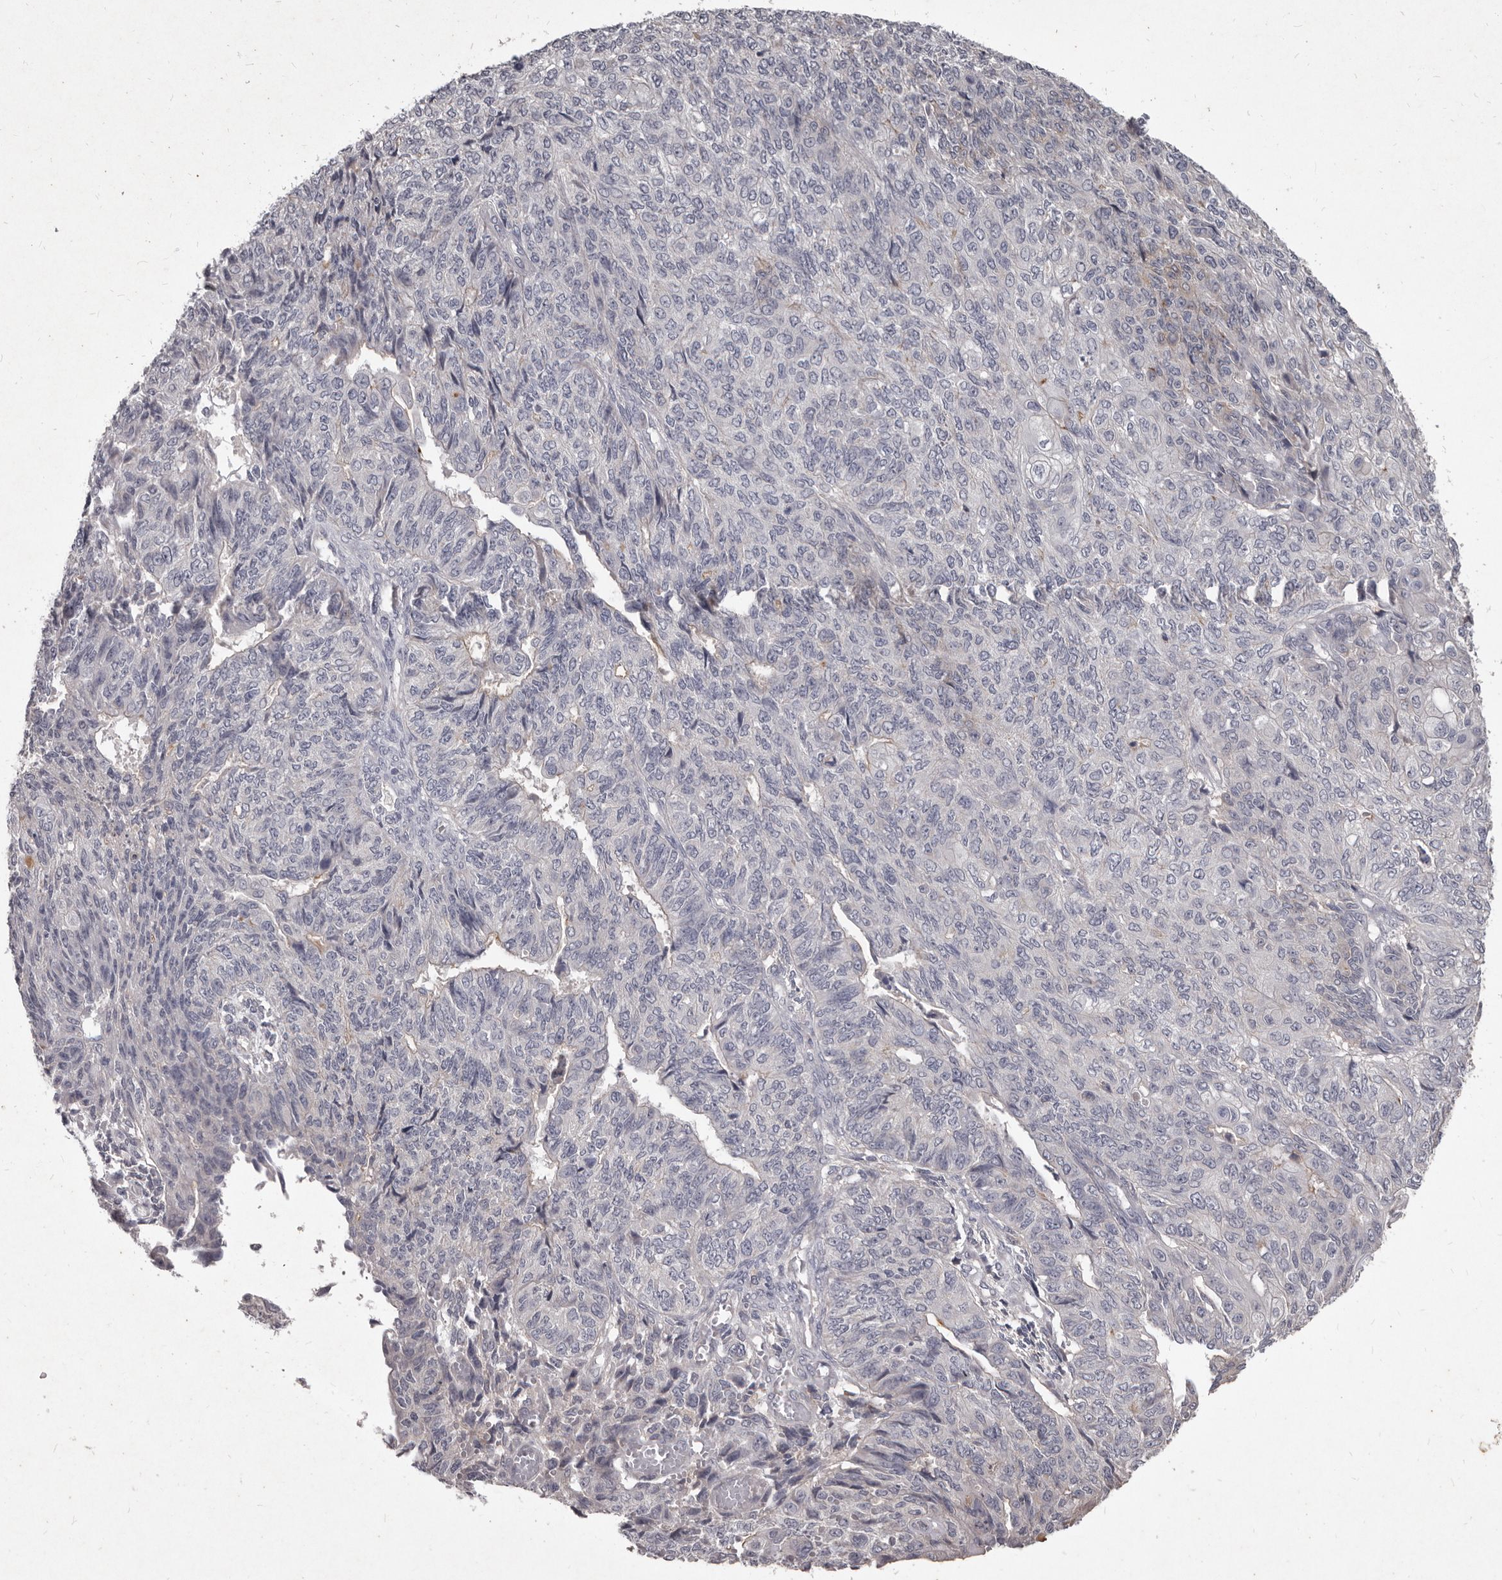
{"staining": {"intensity": "negative", "quantity": "none", "location": "none"}, "tissue": "endometrial cancer", "cell_type": "Tumor cells", "image_type": "cancer", "snomed": [{"axis": "morphology", "description": "Adenocarcinoma, NOS"}, {"axis": "topography", "description": "Endometrium"}], "caption": "Tumor cells show no significant protein expression in endometrial cancer (adenocarcinoma).", "gene": "GPRC5C", "patient": {"sex": "female", "age": 32}}